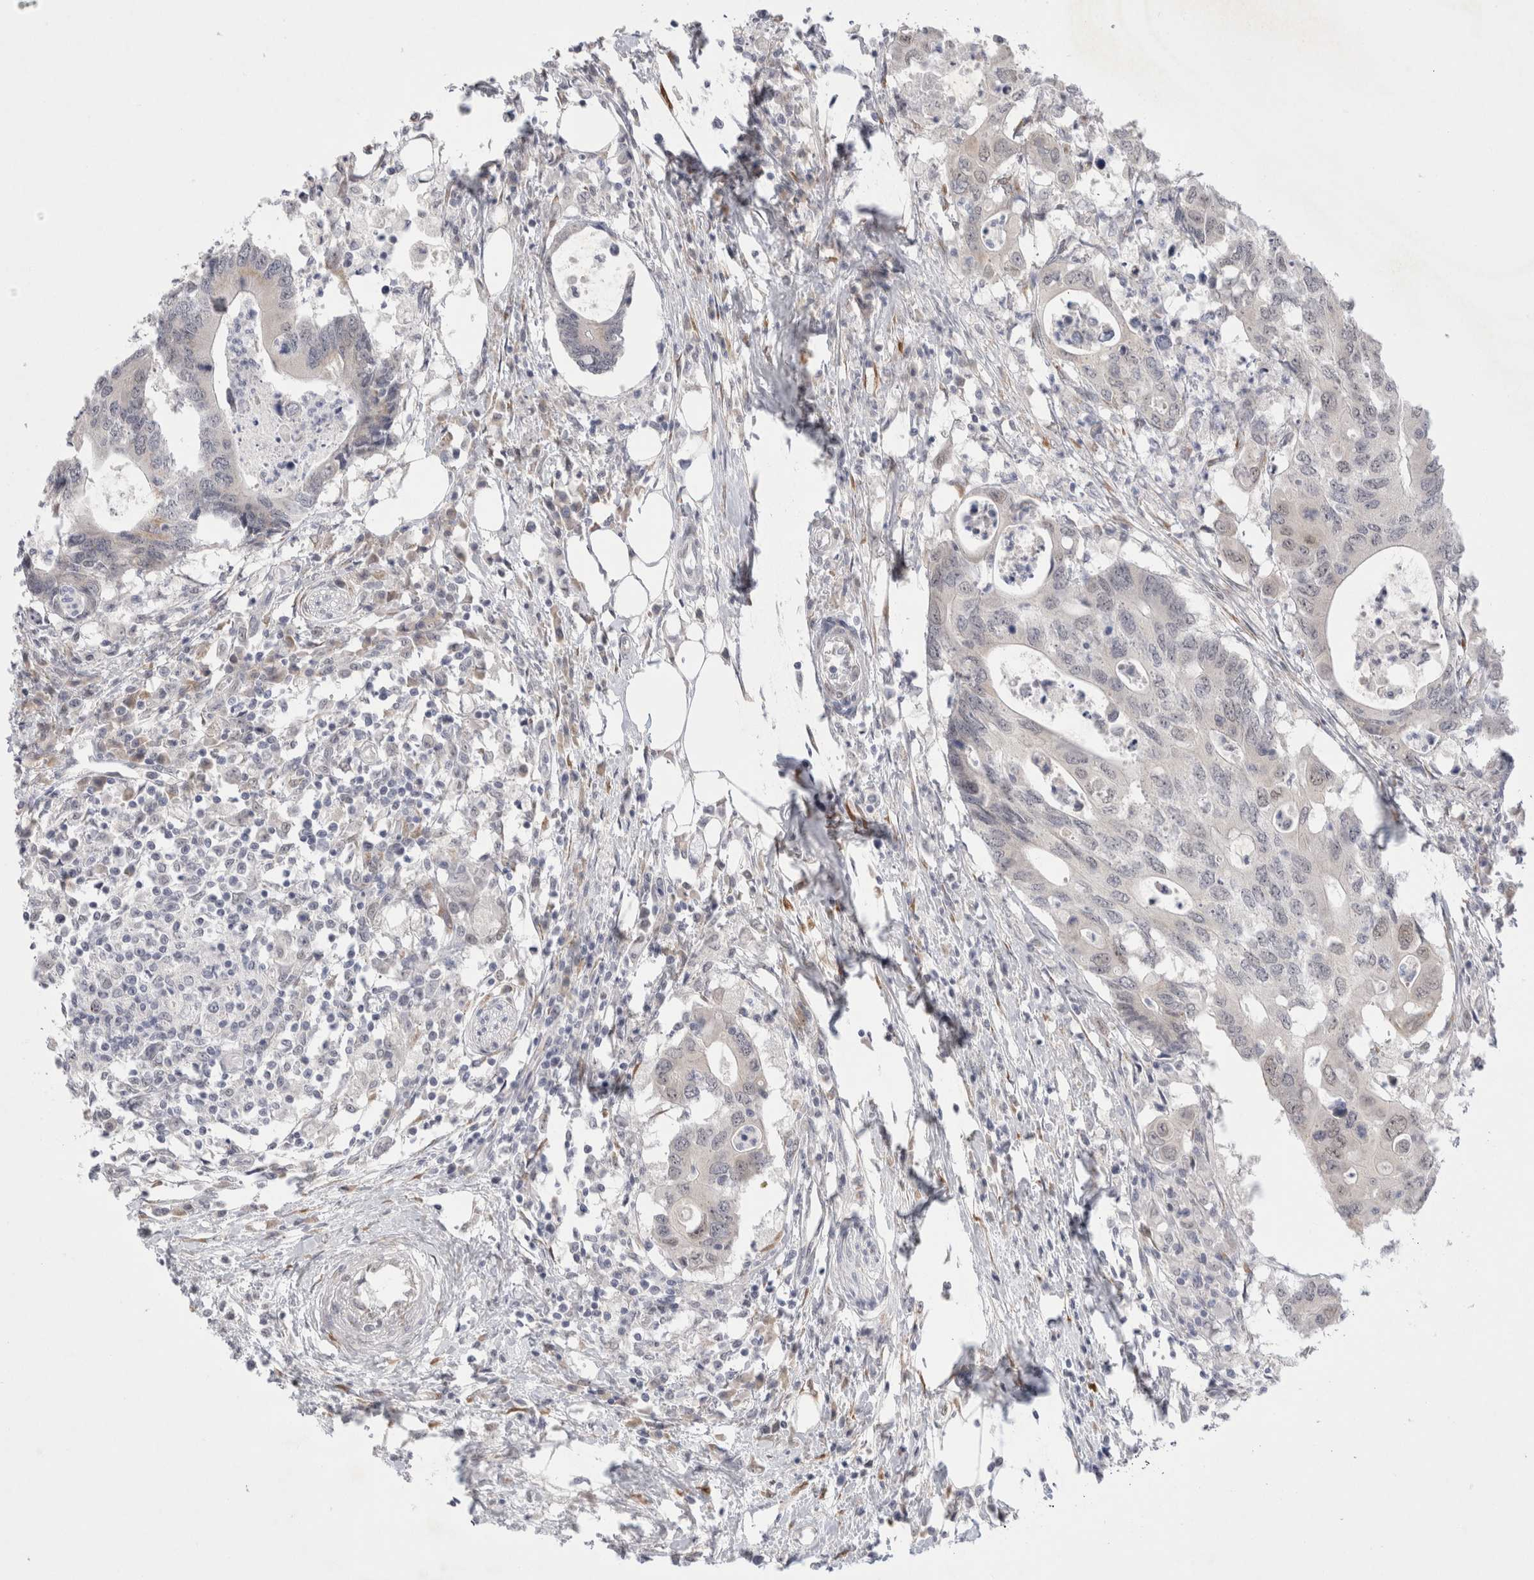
{"staining": {"intensity": "negative", "quantity": "none", "location": "none"}, "tissue": "colorectal cancer", "cell_type": "Tumor cells", "image_type": "cancer", "snomed": [{"axis": "morphology", "description": "Adenocarcinoma, NOS"}, {"axis": "topography", "description": "Colon"}], "caption": "IHC image of neoplastic tissue: human colorectal cancer stained with DAB (3,3'-diaminobenzidine) demonstrates no significant protein positivity in tumor cells. Brightfield microscopy of IHC stained with DAB (3,3'-diaminobenzidine) (brown) and hematoxylin (blue), captured at high magnification.", "gene": "TRMT1L", "patient": {"sex": "male", "age": 71}}